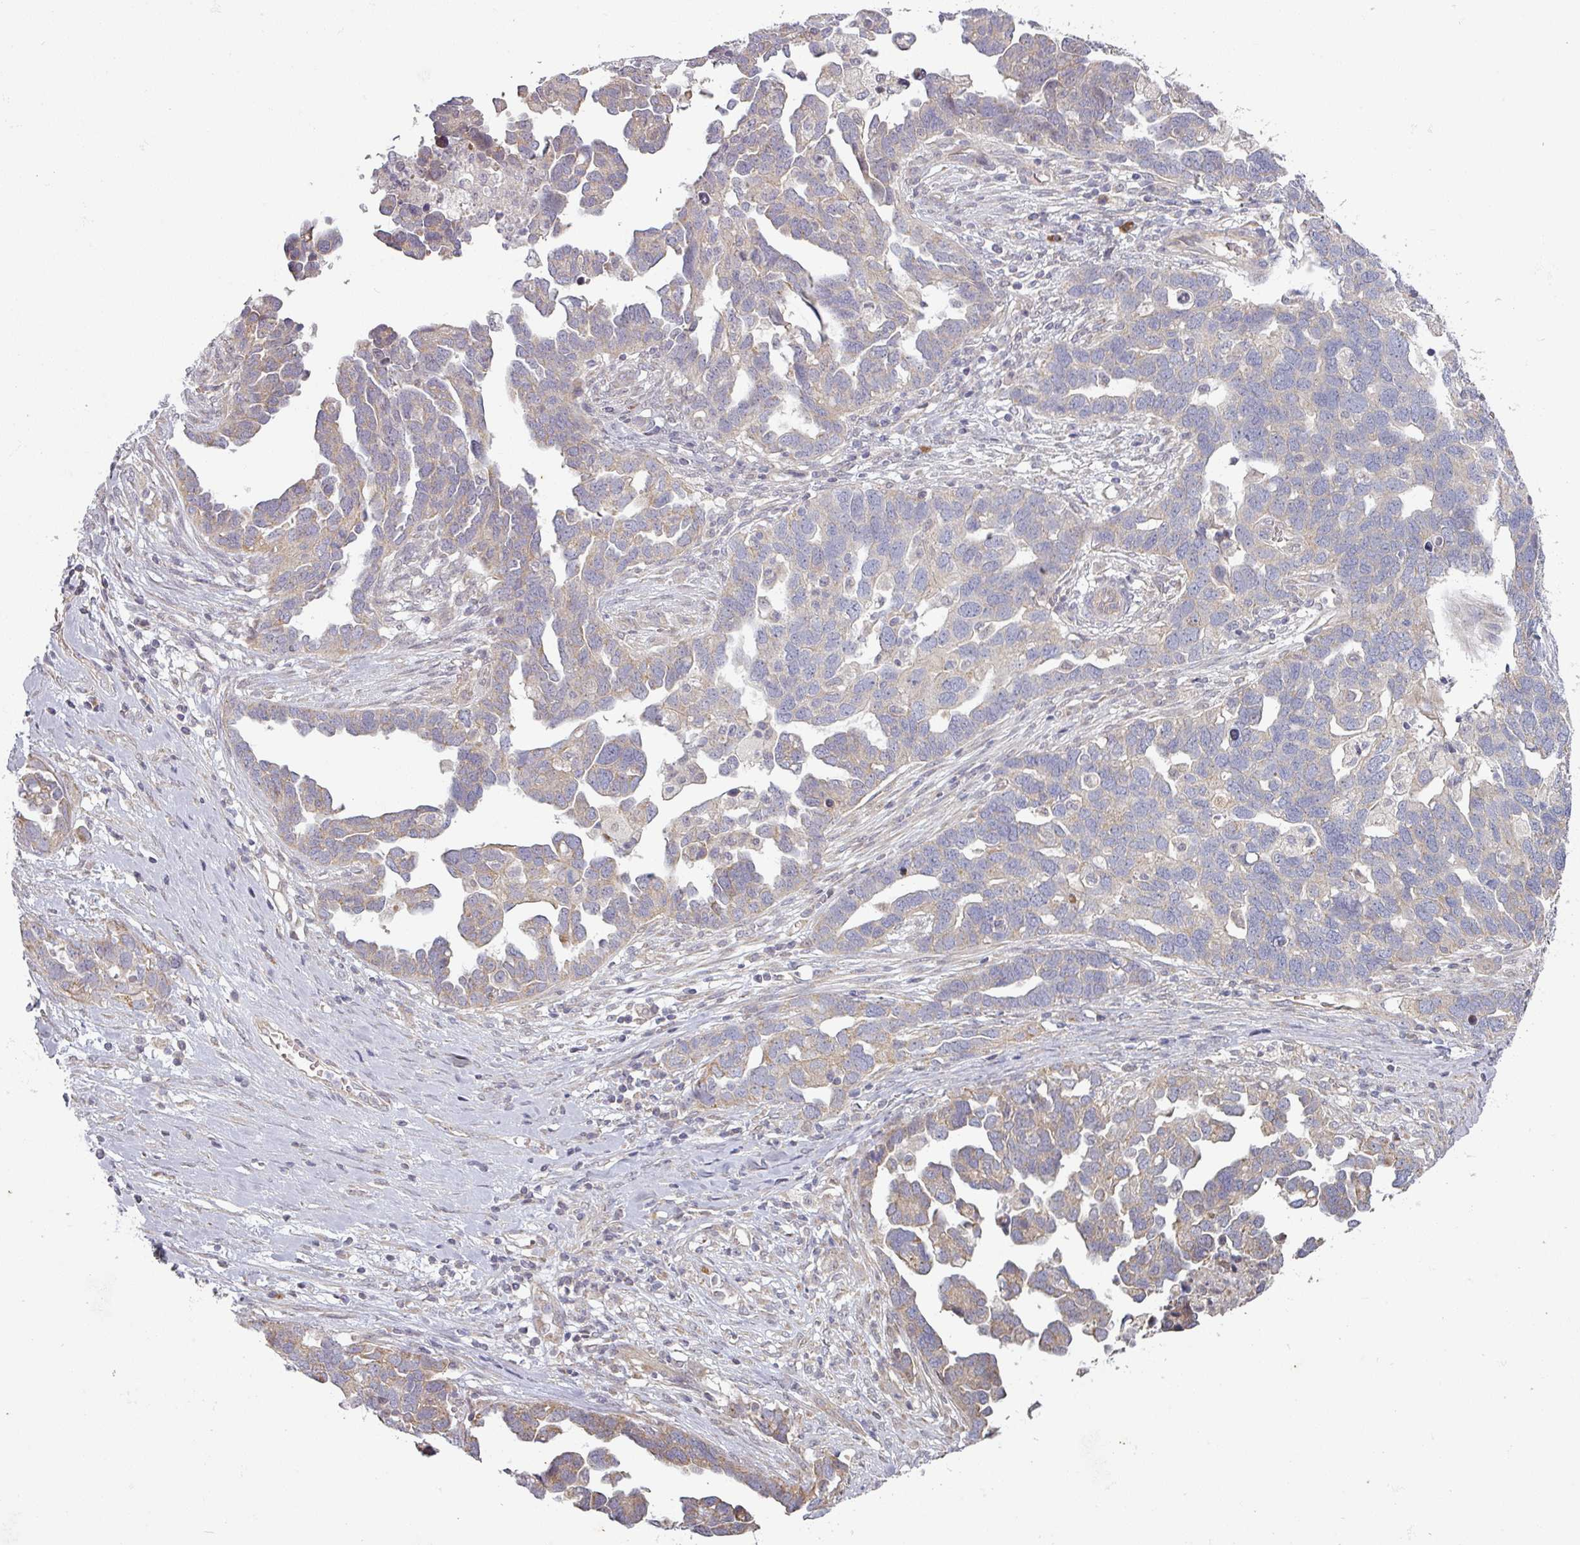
{"staining": {"intensity": "weak", "quantity": "<25%", "location": "cytoplasmic/membranous"}, "tissue": "ovarian cancer", "cell_type": "Tumor cells", "image_type": "cancer", "snomed": [{"axis": "morphology", "description": "Cystadenocarcinoma, serous, NOS"}, {"axis": "topography", "description": "Ovary"}], "caption": "Tumor cells show no significant expression in serous cystadenocarcinoma (ovarian).", "gene": "PLEKHJ1", "patient": {"sex": "female", "age": 54}}